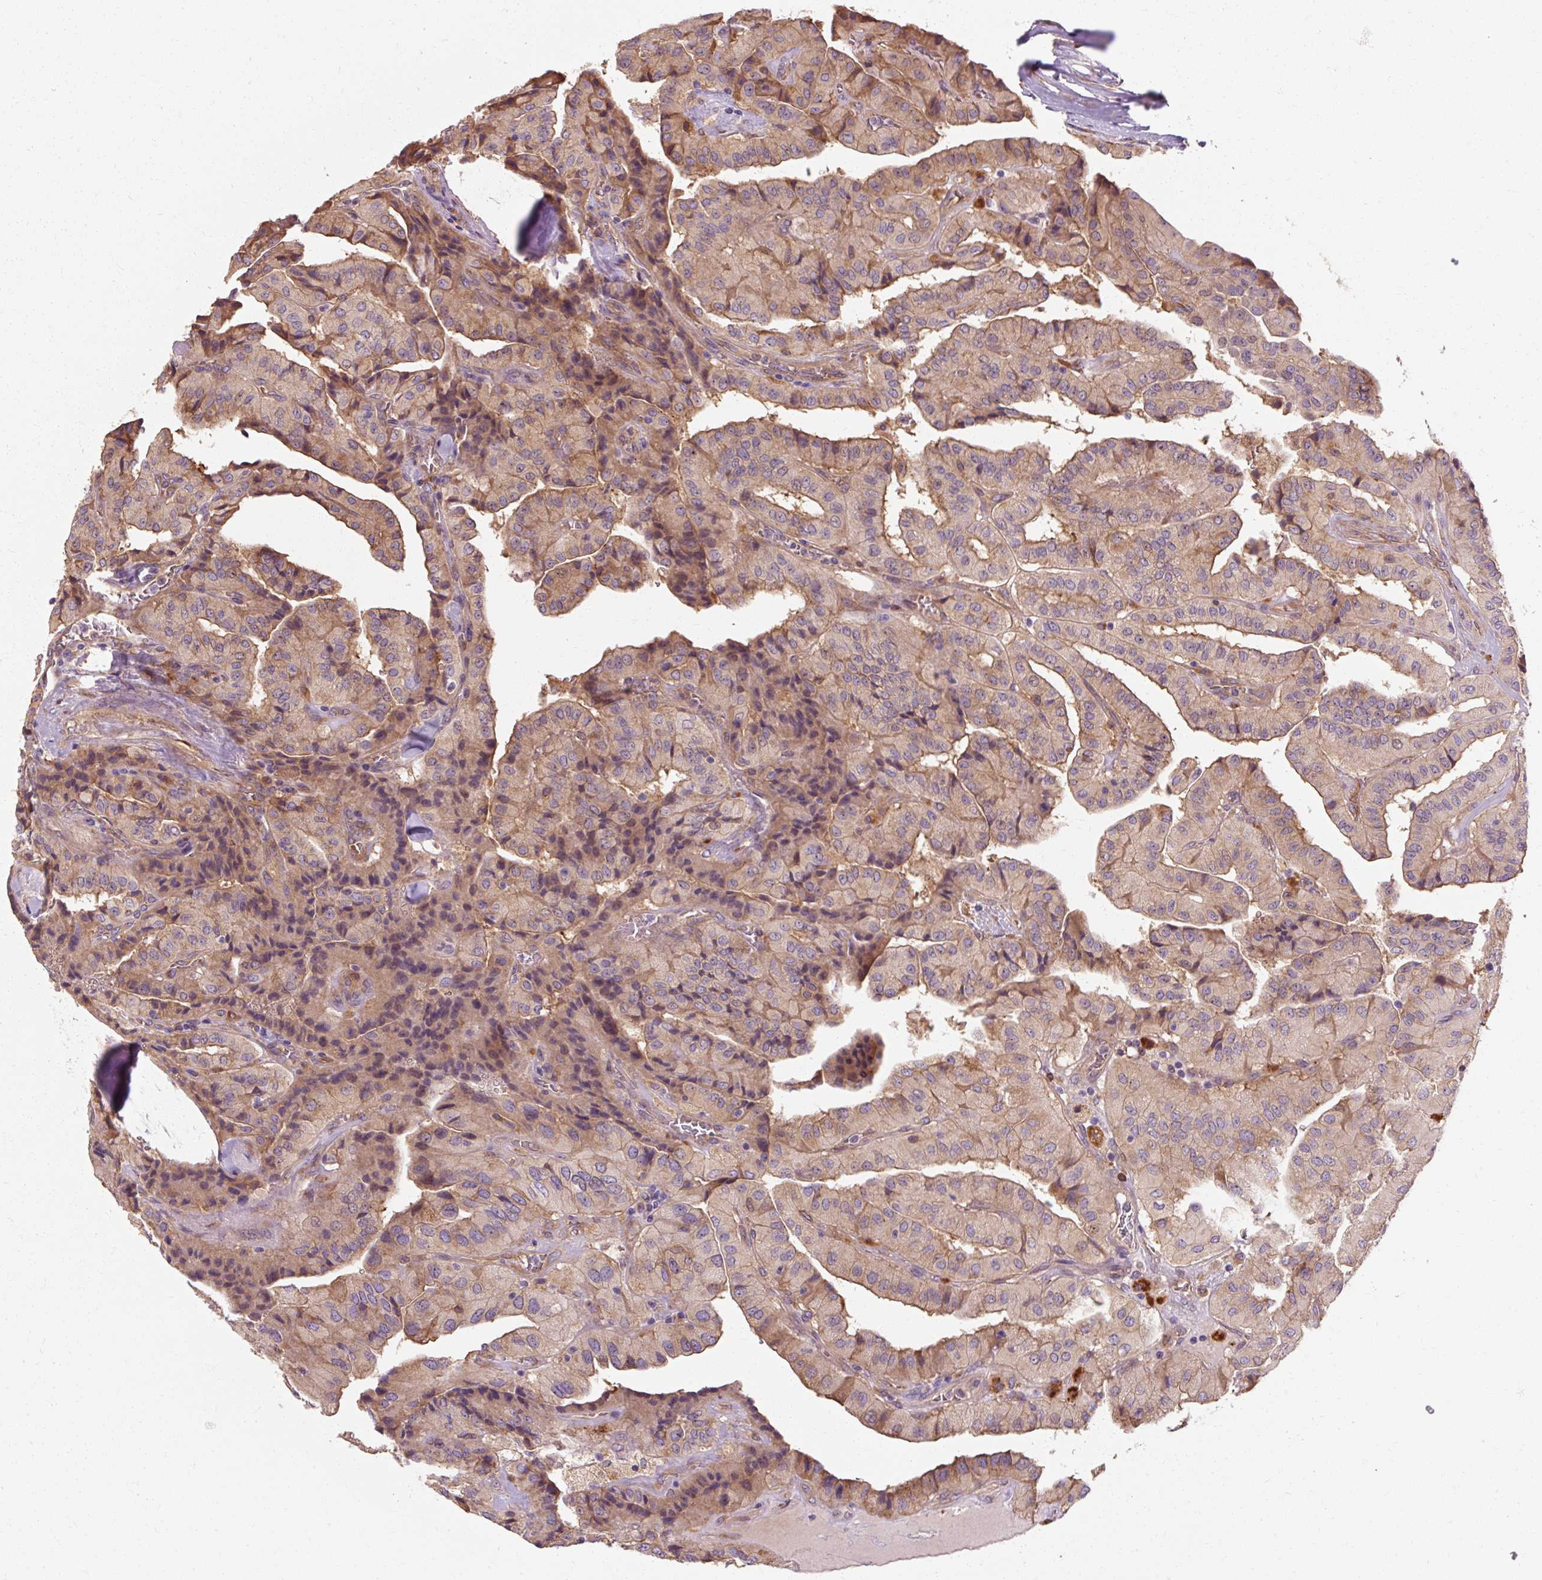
{"staining": {"intensity": "weak", "quantity": ">75%", "location": "cytoplasmic/membranous"}, "tissue": "thyroid cancer", "cell_type": "Tumor cells", "image_type": "cancer", "snomed": [{"axis": "morphology", "description": "Normal tissue, NOS"}, {"axis": "morphology", "description": "Papillary adenocarcinoma, NOS"}, {"axis": "topography", "description": "Thyroid gland"}], "caption": "This photomicrograph reveals IHC staining of human thyroid papillary adenocarcinoma, with low weak cytoplasmic/membranous positivity in approximately >75% of tumor cells.", "gene": "TBC1D4", "patient": {"sex": "female", "age": 59}}